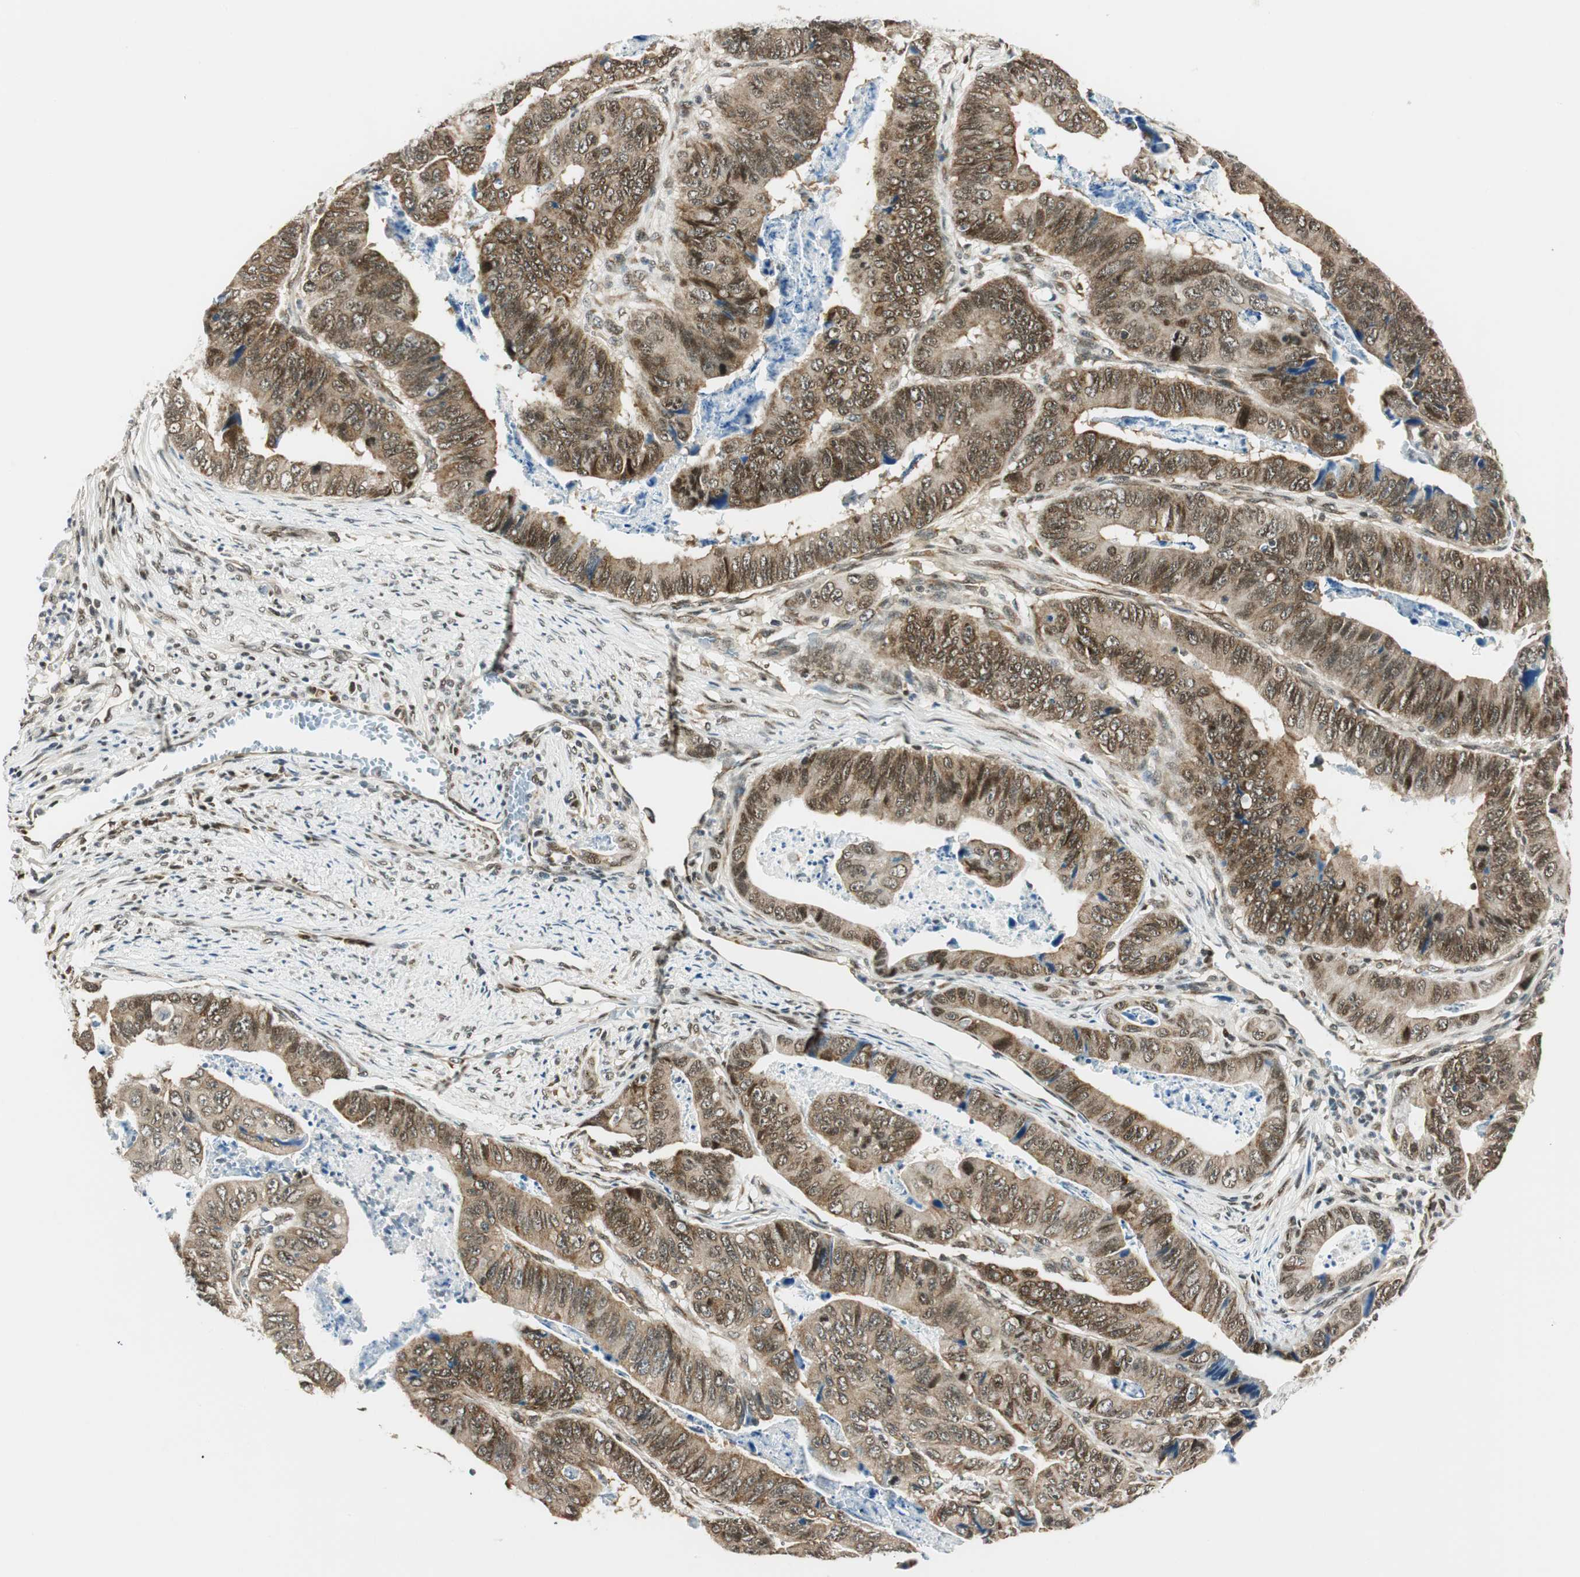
{"staining": {"intensity": "moderate", "quantity": ">75%", "location": "cytoplasmic/membranous,nuclear"}, "tissue": "stomach cancer", "cell_type": "Tumor cells", "image_type": "cancer", "snomed": [{"axis": "morphology", "description": "Adenocarcinoma, NOS"}, {"axis": "topography", "description": "Stomach, lower"}], "caption": "Moderate cytoplasmic/membranous and nuclear protein positivity is seen in approximately >75% of tumor cells in stomach cancer (adenocarcinoma). Ihc stains the protein in brown and the nuclei are stained blue.", "gene": "RING1", "patient": {"sex": "male", "age": 77}}